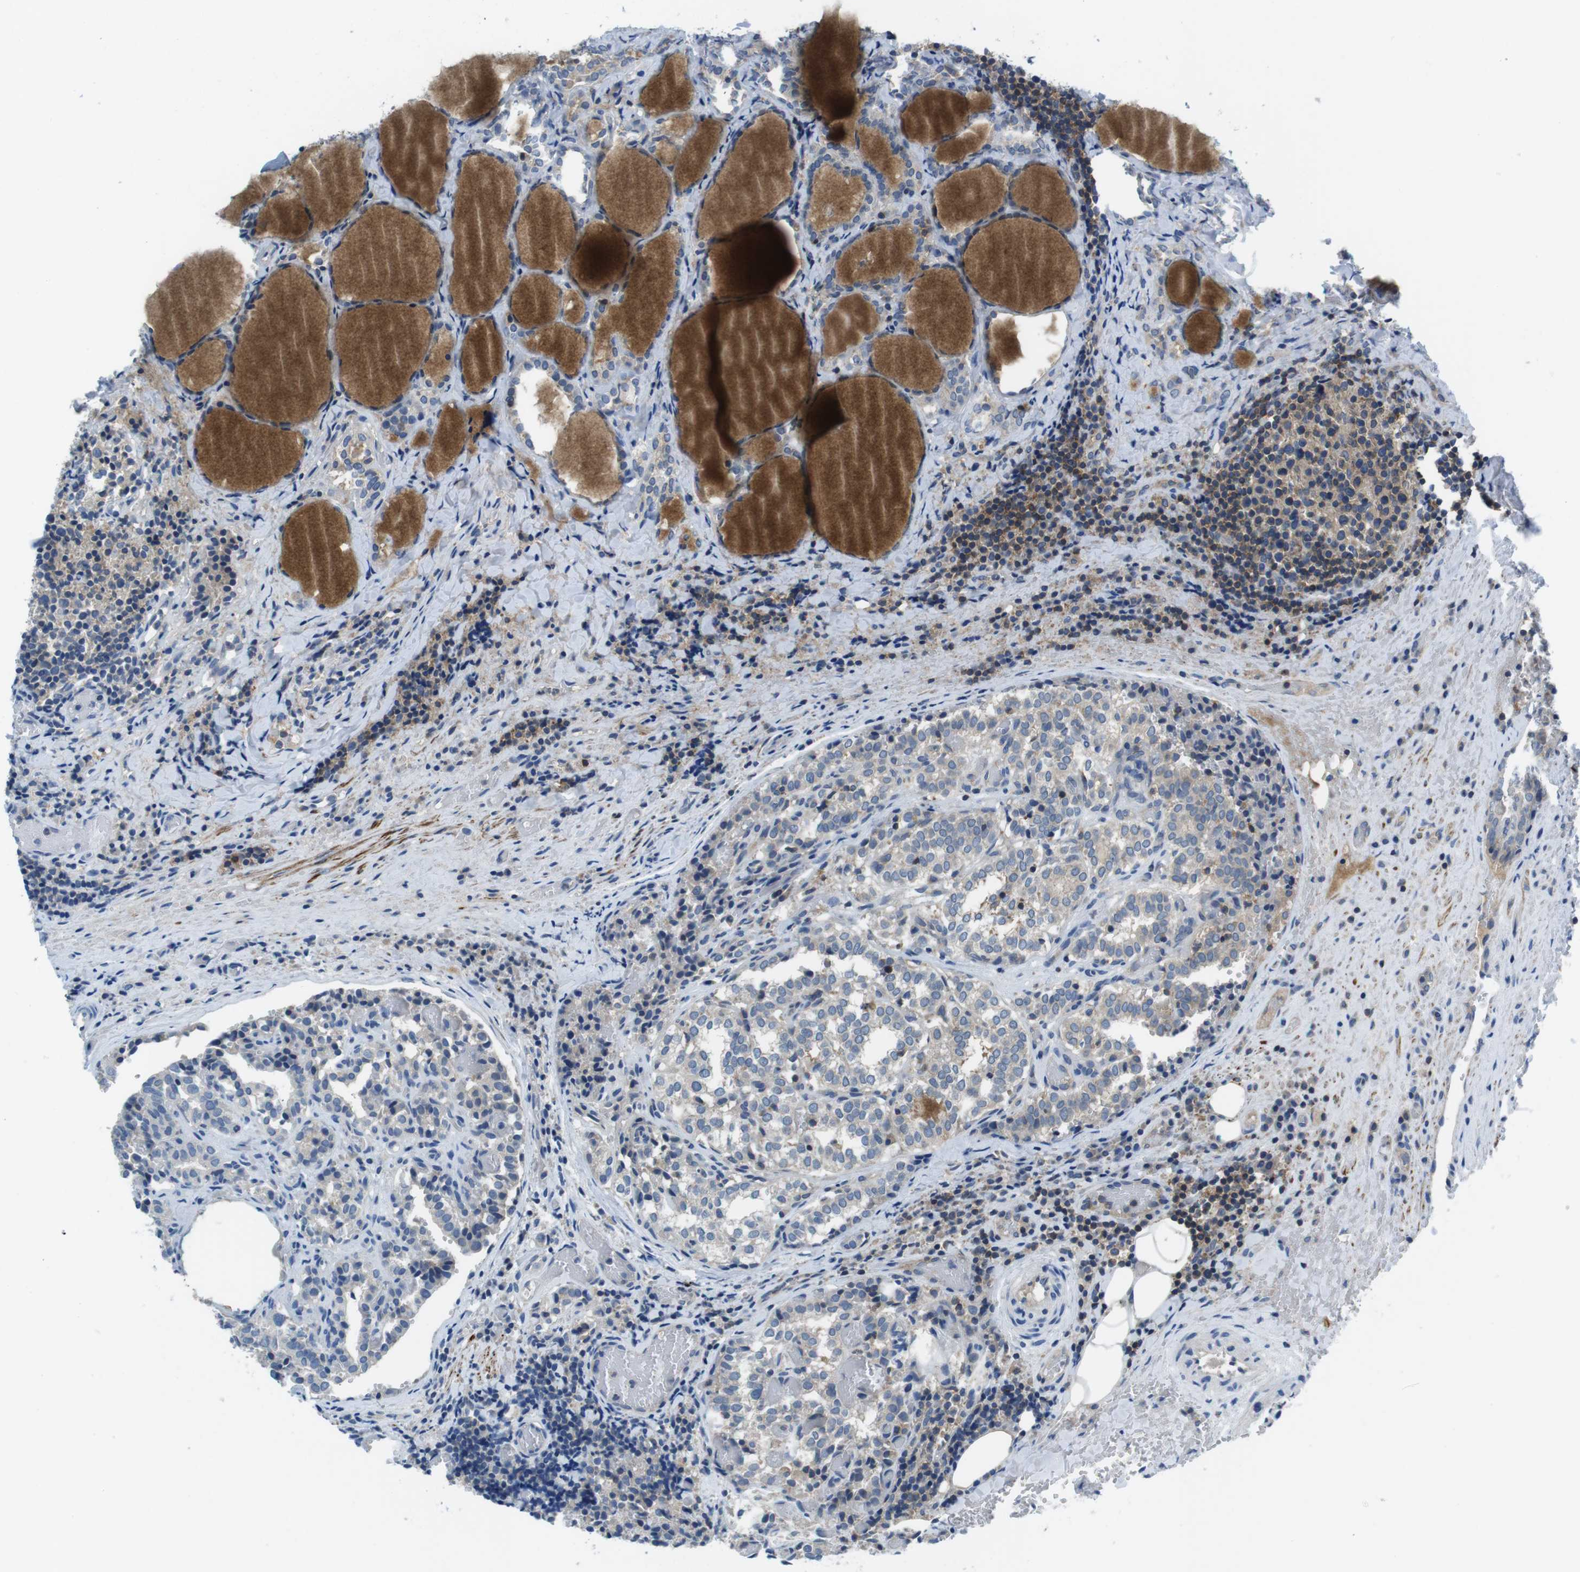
{"staining": {"intensity": "weak", "quantity": "25%-75%", "location": "cytoplasmic/membranous"}, "tissue": "thyroid cancer", "cell_type": "Tumor cells", "image_type": "cancer", "snomed": [{"axis": "morphology", "description": "Normal tissue, NOS"}, {"axis": "morphology", "description": "Papillary adenocarcinoma, NOS"}, {"axis": "topography", "description": "Thyroid gland"}], "caption": "Papillary adenocarcinoma (thyroid) tissue exhibits weak cytoplasmic/membranous staining in approximately 25%-75% of tumor cells, visualized by immunohistochemistry. The protein is stained brown, and the nuclei are stained in blue (DAB IHC with brightfield microscopy, high magnification).", "gene": "PIK3CD", "patient": {"sex": "female", "age": 30}}